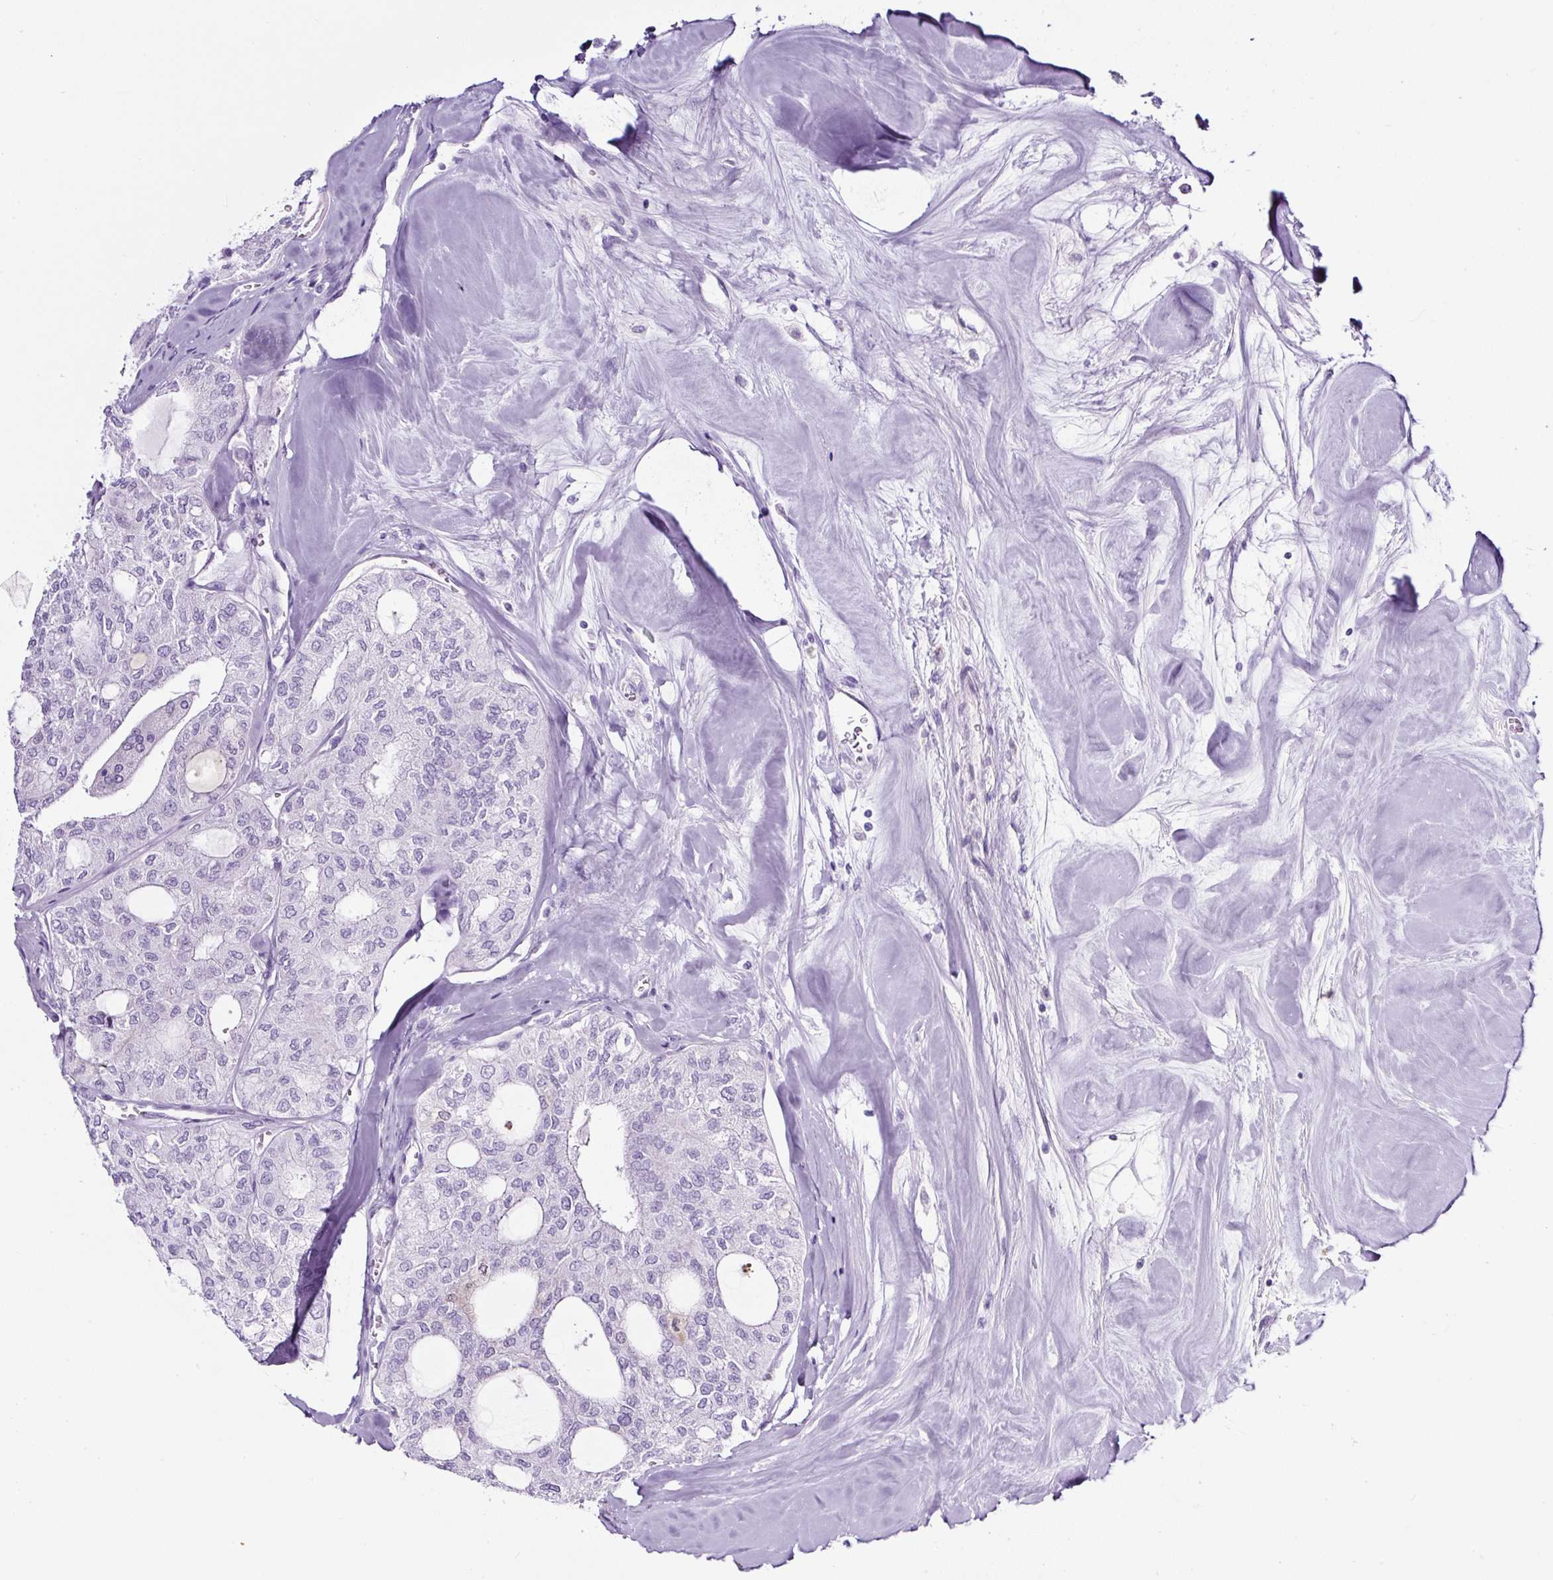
{"staining": {"intensity": "negative", "quantity": "none", "location": "none"}, "tissue": "thyroid cancer", "cell_type": "Tumor cells", "image_type": "cancer", "snomed": [{"axis": "morphology", "description": "Follicular adenoma carcinoma, NOS"}, {"axis": "topography", "description": "Thyroid gland"}], "caption": "The photomicrograph exhibits no staining of tumor cells in follicular adenoma carcinoma (thyroid).", "gene": "TMEM200B", "patient": {"sex": "male", "age": 75}}